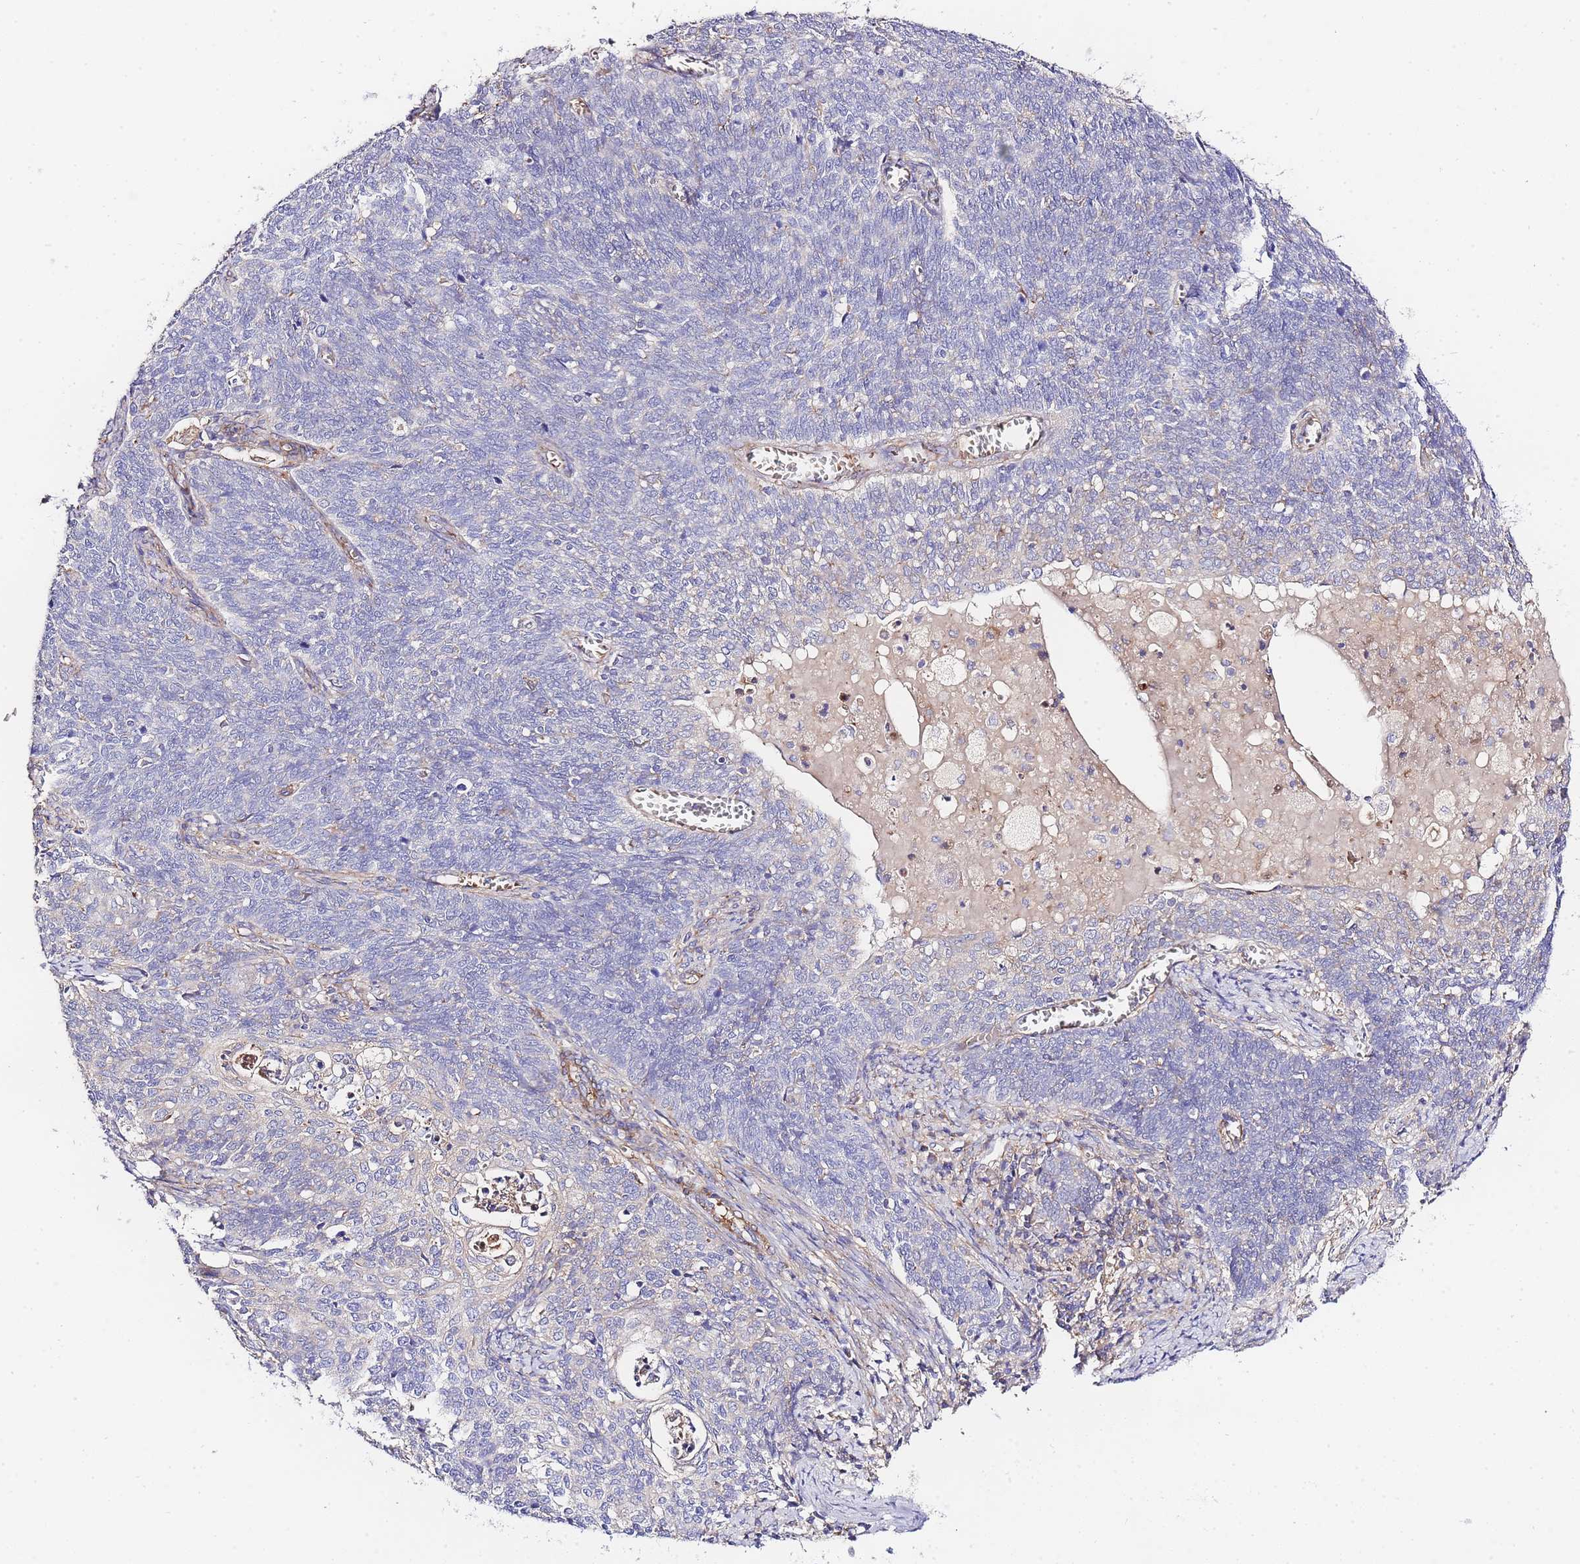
{"staining": {"intensity": "negative", "quantity": "none", "location": "none"}, "tissue": "cervical cancer", "cell_type": "Tumor cells", "image_type": "cancer", "snomed": [{"axis": "morphology", "description": "Squamous cell carcinoma, NOS"}, {"axis": "topography", "description": "Cervix"}], "caption": "The photomicrograph demonstrates no significant staining in tumor cells of cervical cancer.", "gene": "INSYN2B", "patient": {"sex": "female", "age": 39}}